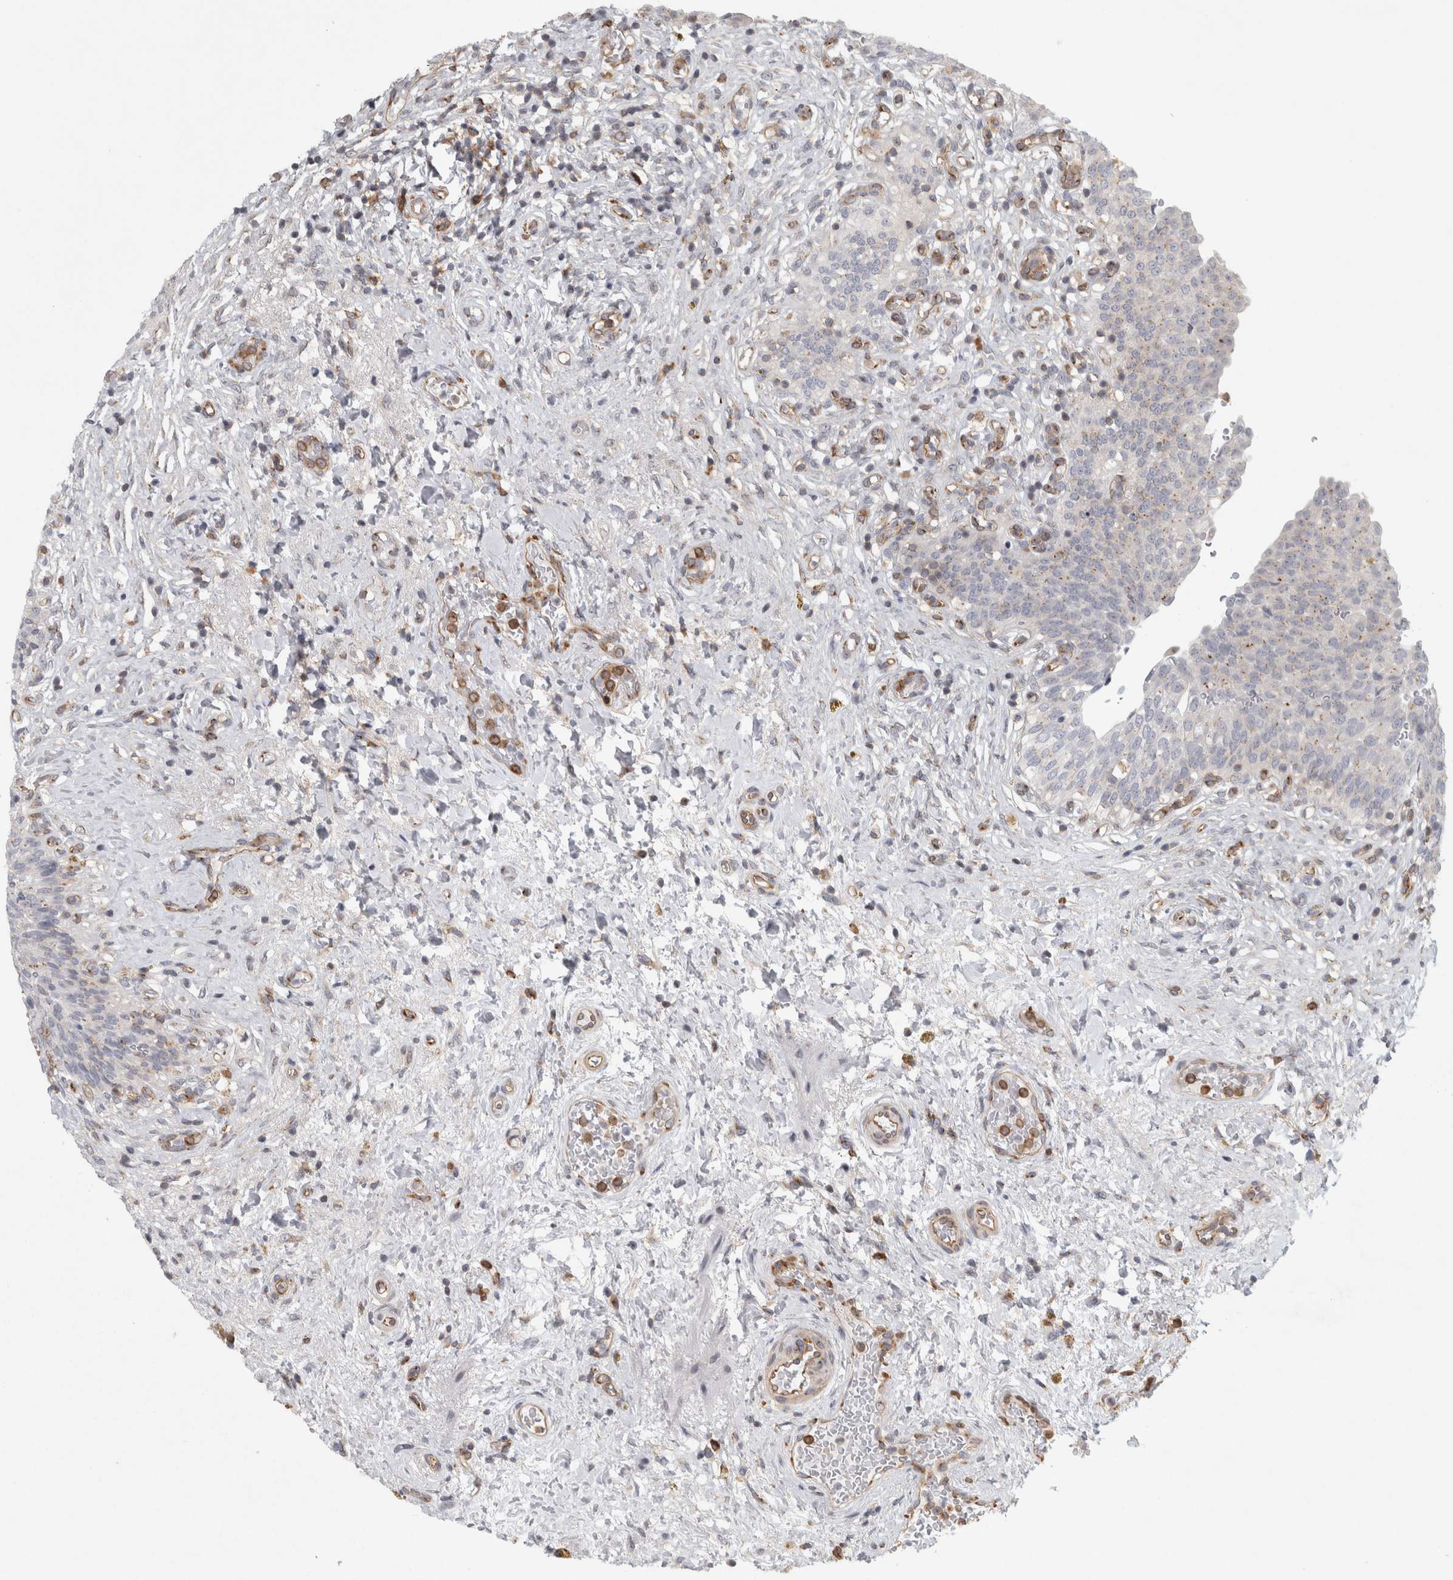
{"staining": {"intensity": "moderate", "quantity": "25%-75%", "location": "cytoplasmic/membranous"}, "tissue": "urinary bladder", "cell_type": "Urothelial cells", "image_type": "normal", "snomed": [{"axis": "morphology", "description": "Urothelial carcinoma, High grade"}, {"axis": "topography", "description": "Urinary bladder"}], "caption": "Immunohistochemical staining of benign urinary bladder demonstrates moderate cytoplasmic/membranous protein expression in approximately 25%-75% of urothelial cells. The staining was performed using DAB to visualize the protein expression in brown, while the nuclei were stained in blue with hematoxylin (Magnification: 20x).", "gene": "PEX6", "patient": {"sex": "male", "age": 46}}